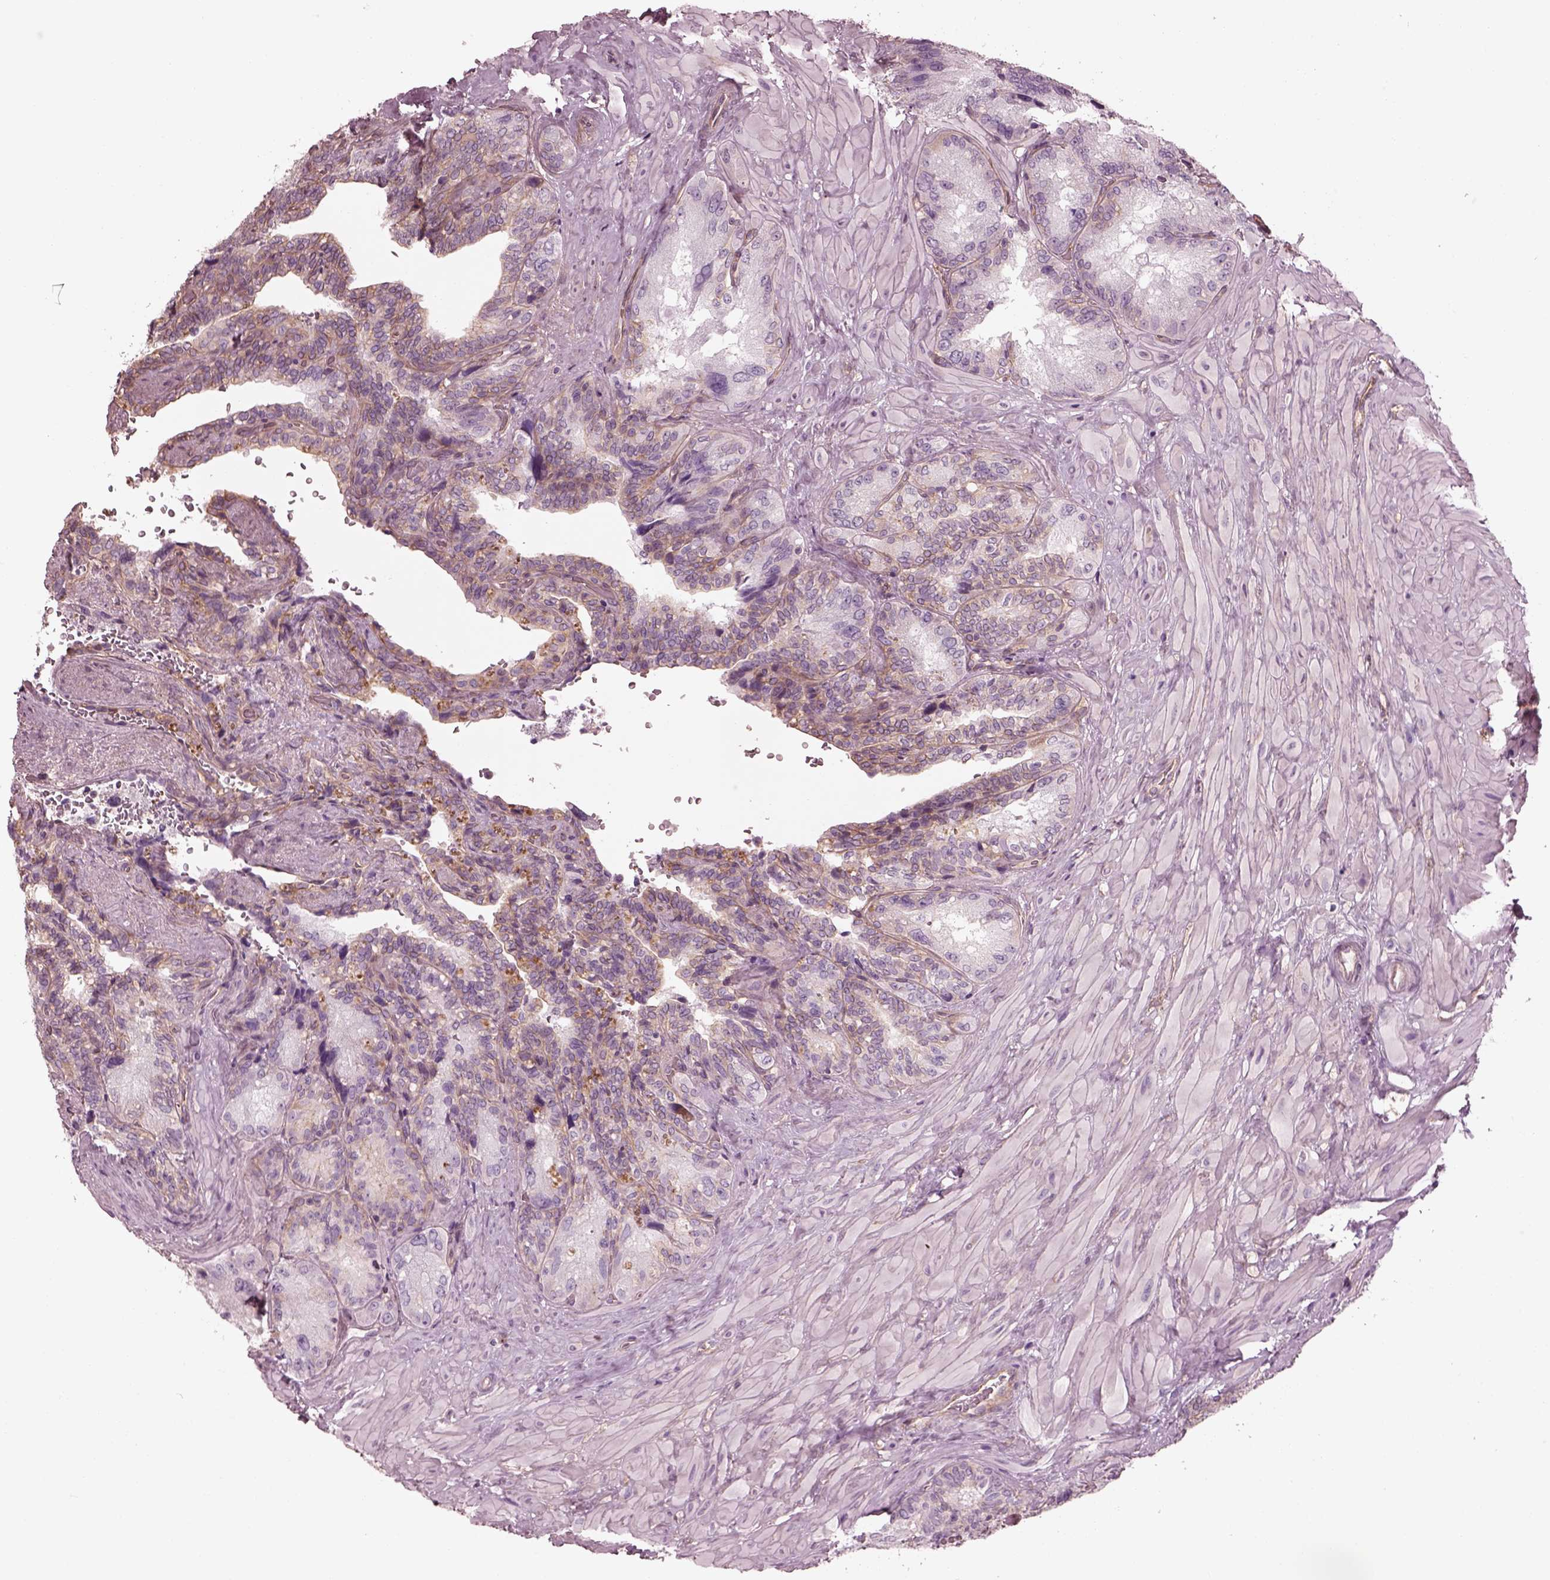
{"staining": {"intensity": "weak", "quantity": "25%-75%", "location": "cytoplasmic/membranous"}, "tissue": "seminal vesicle", "cell_type": "Glandular cells", "image_type": "normal", "snomed": [{"axis": "morphology", "description": "Normal tissue, NOS"}, {"axis": "topography", "description": "Seminal veicle"}], "caption": "Immunohistochemistry (IHC) (DAB) staining of unremarkable human seminal vesicle exhibits weak cytoplasmic/membranous protein positivity in about 25%-75% of glandular cells. (Stains: DAB (3,3'-diaminobenzidine) in brown, nuclei in blue, Microscopy: brightfield microscopy at high magnification).", "gene": "ELAPOR1", "patient": {"sex": "male", "age": 69}}